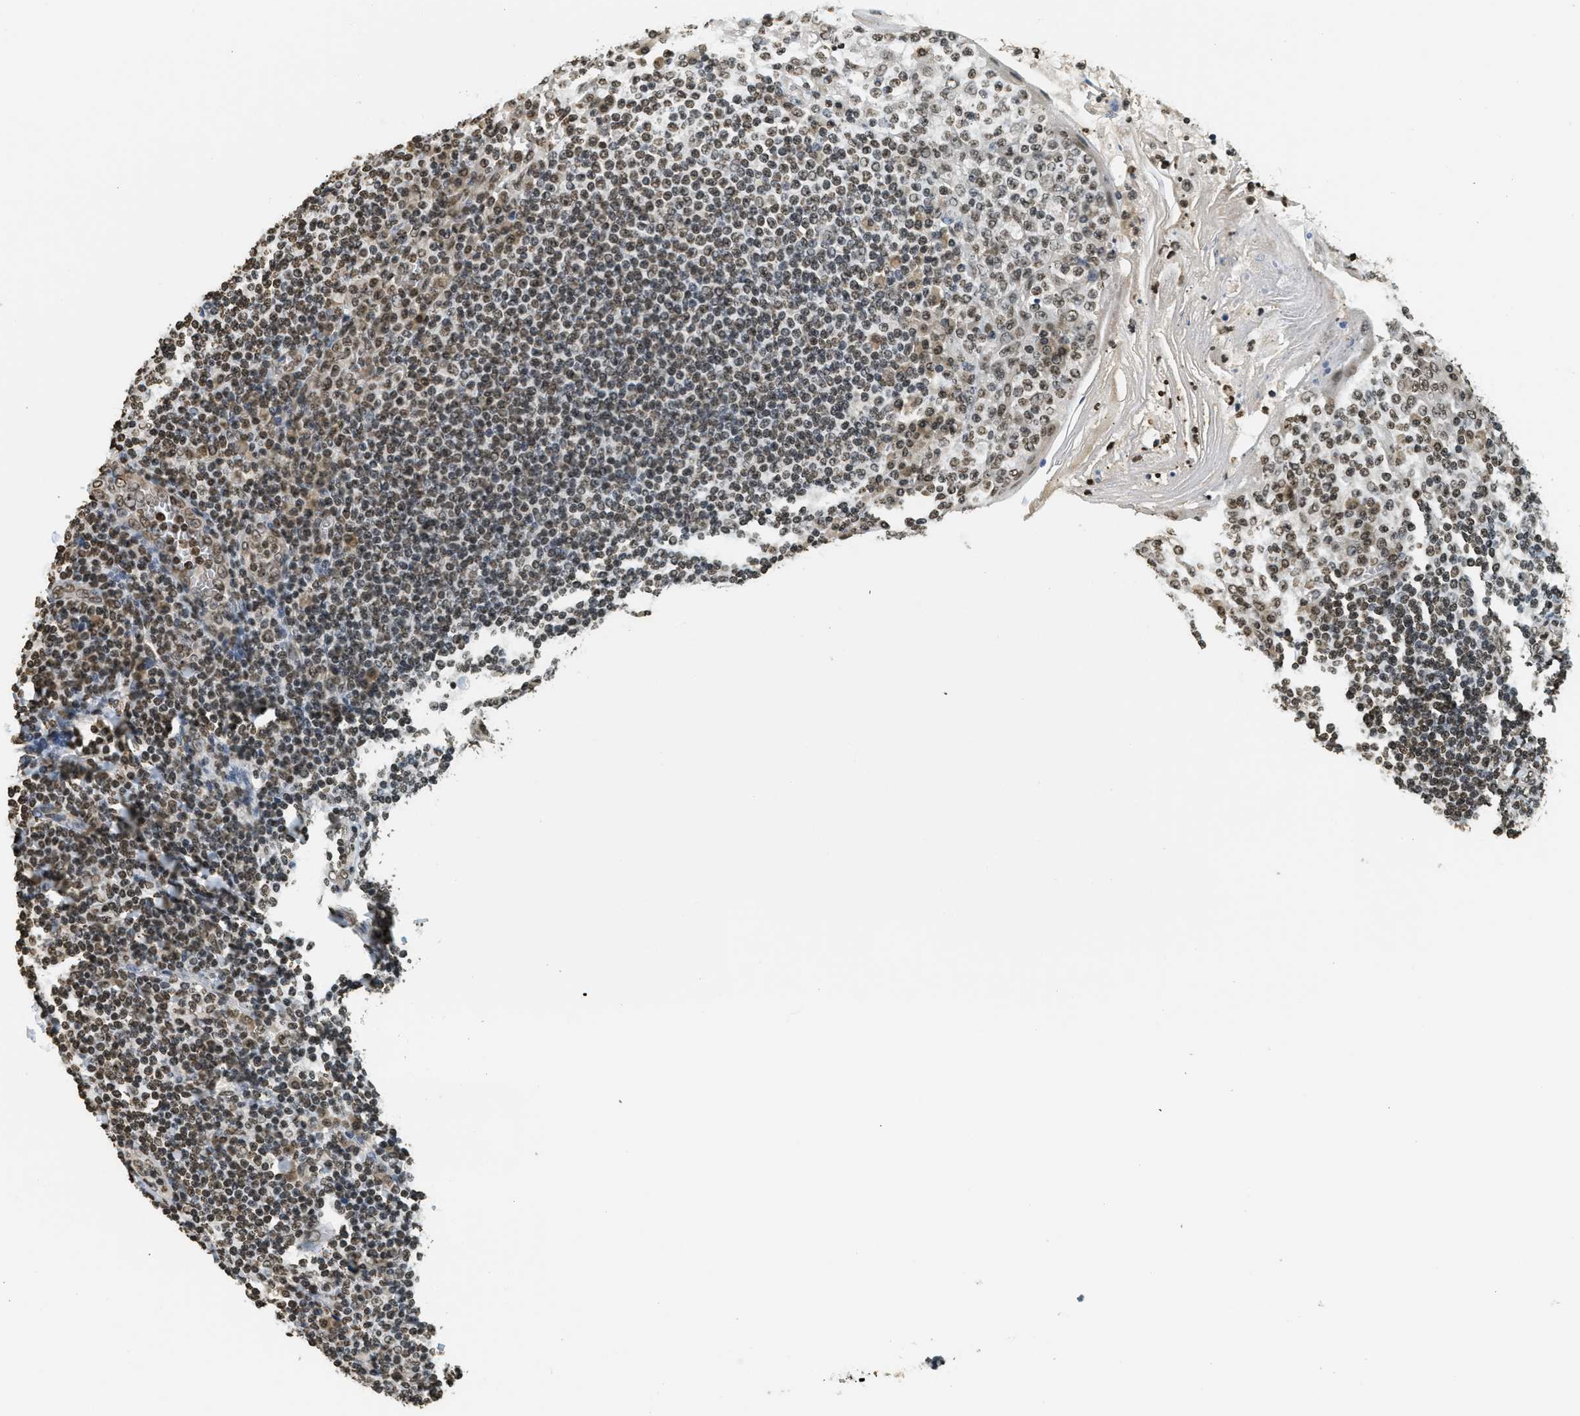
{"staining": {"intensity": "moderate", "quantity": "25%-75%", "location": "nuclear"}, "tissue": "tonsil", "cell_type": "Germinal center cells", "image_type": "normal", "snomed": [{"axis": "morphology", "description": "Normal tissue, NOS"}, {"axis": "topography", "description": "Tonsil"}], "caption": "Benign tonsil was stained to show a protein in brown. There is medium levels of moderate nuclear staining in approximately 25%-75% of germinal center cells. (DAB (3,3'-diaminobenzidine) IHC, brown staining for protein, blue staining for nuclei).", "gene": "LDB2", "patient": {"sex": "male", "age": 31}}